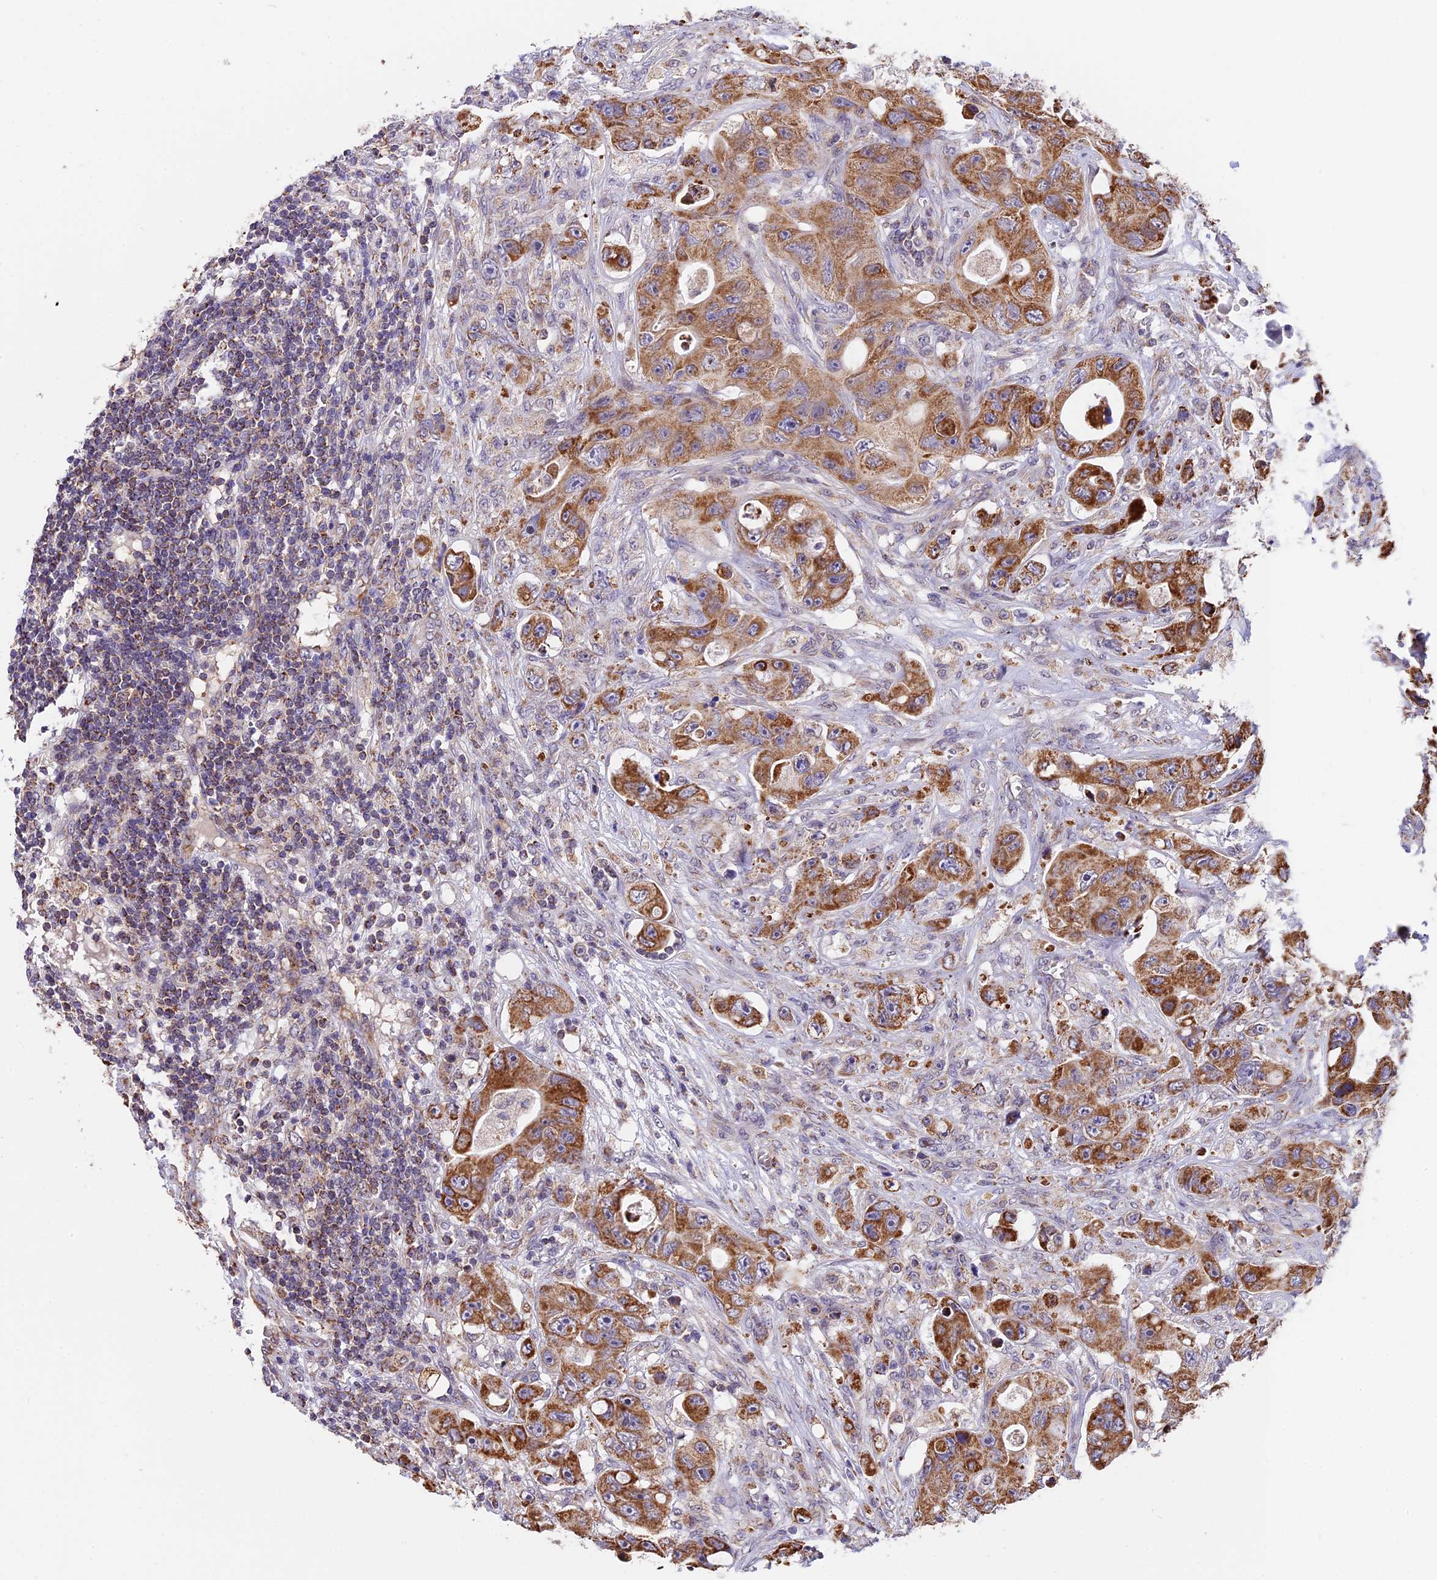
{"staining": {"intensity": "moderate", "quantity": ">75%", "location": "cytoplasmic/membranous"}, "tissue": "colorectal cancer", "cell_type": "Tumor cells", "image_type": "cancer", "snomed": [{"axis": "morphology", "description": "Adenocarcinoma, NOS"}, {"axis": "topography", "description": "Colon"}], "caption": "DAB immunohistochemical staining of human colorectal cancer (adenocarcinoma) demonstrates moderate cytoplasmic/membranous protein positivity in approximately >75% of tumor cells.", "gene": "RERGL", "patient": {"sex": "female", "age": 46}}